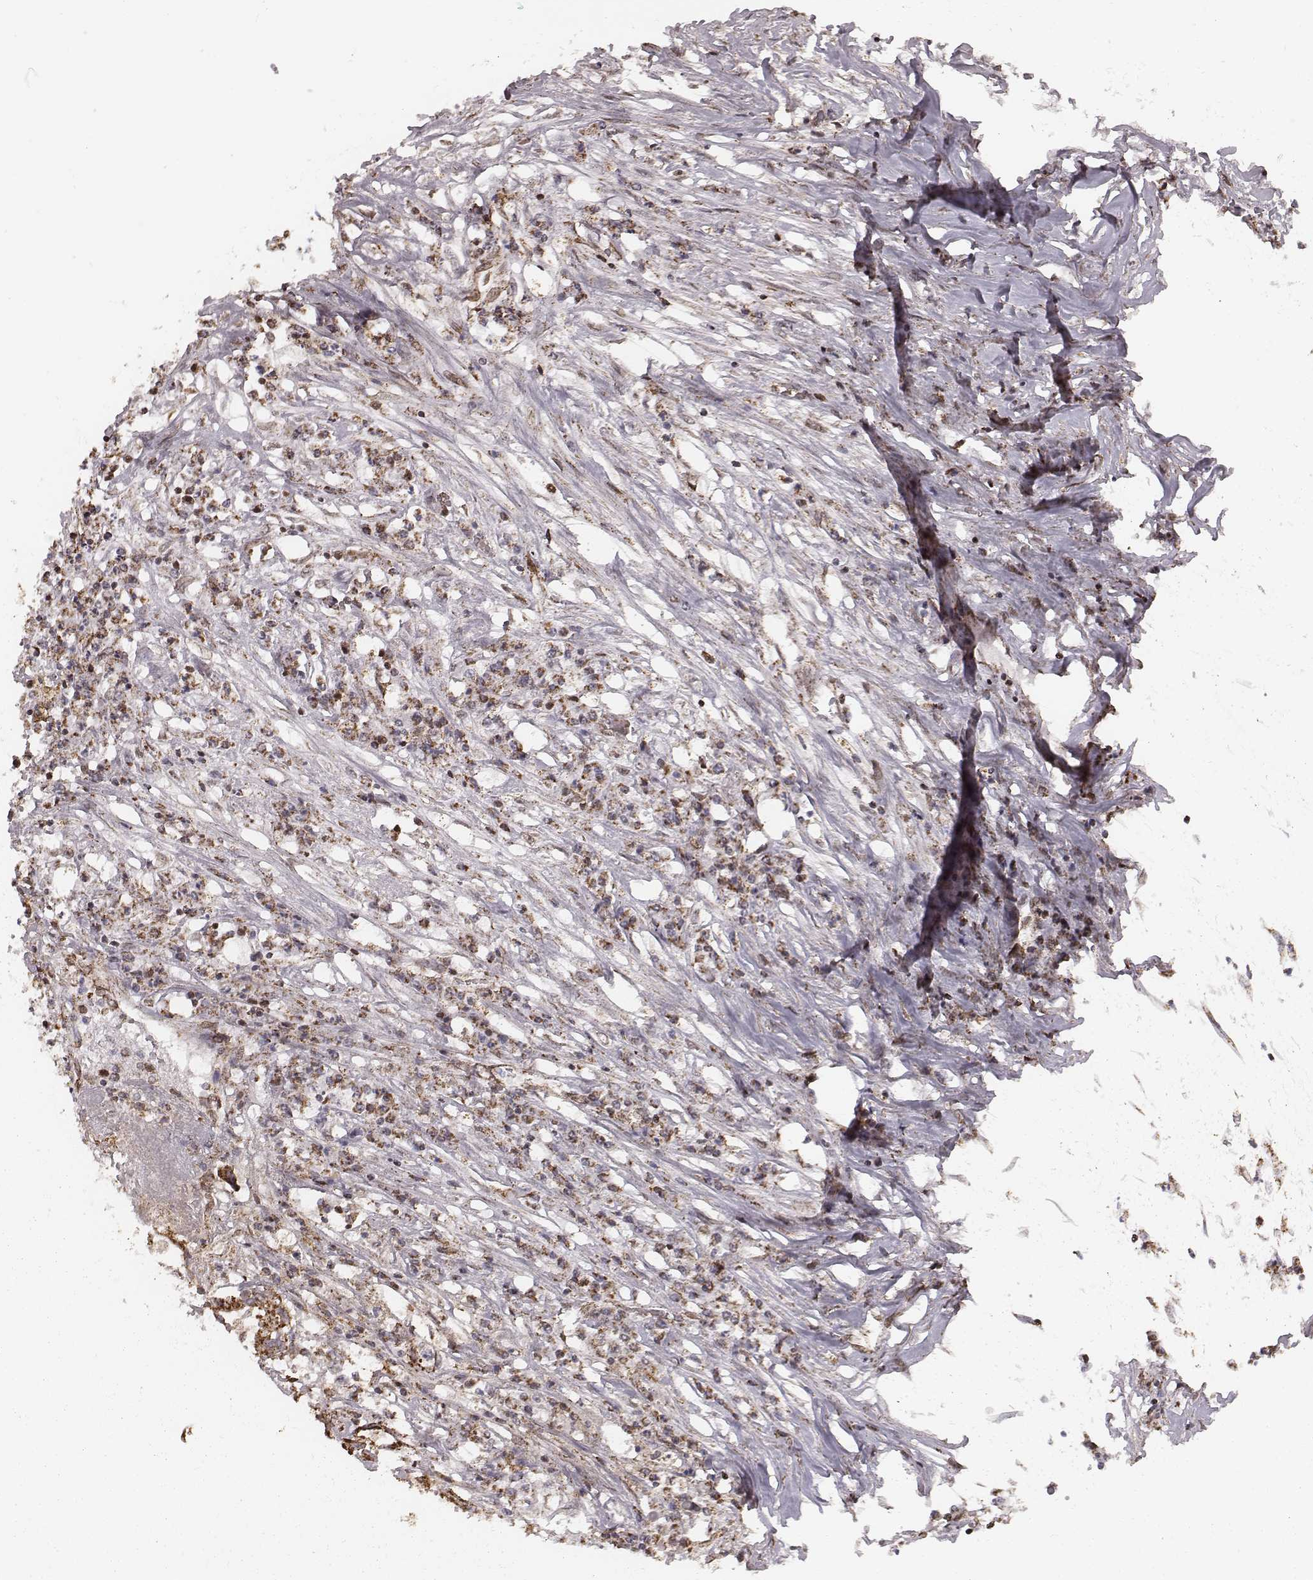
{"staining": {"intensity": "strong", "quantity": ">75%", "location": "cytoplasmic/membranous"}, "tissue": "colorectal cancer", "cell_type": "Tumor cells", "image_type": "cancer", "snomed": [{"axis": "morphology", "description": "Adenocarcinoma, NOS"}, {"axis": "topography", "description": "Rectum"}], "caption": "This micrograph demonstrates immunohistochemistry staining of colorectal cancer (adenocarcinoma), with high strong cytoplasmic/membranous positivity in about >75% of tumor cells.", "gene": "ACOT2", "patient": {"sex": "male", "age": 54}}